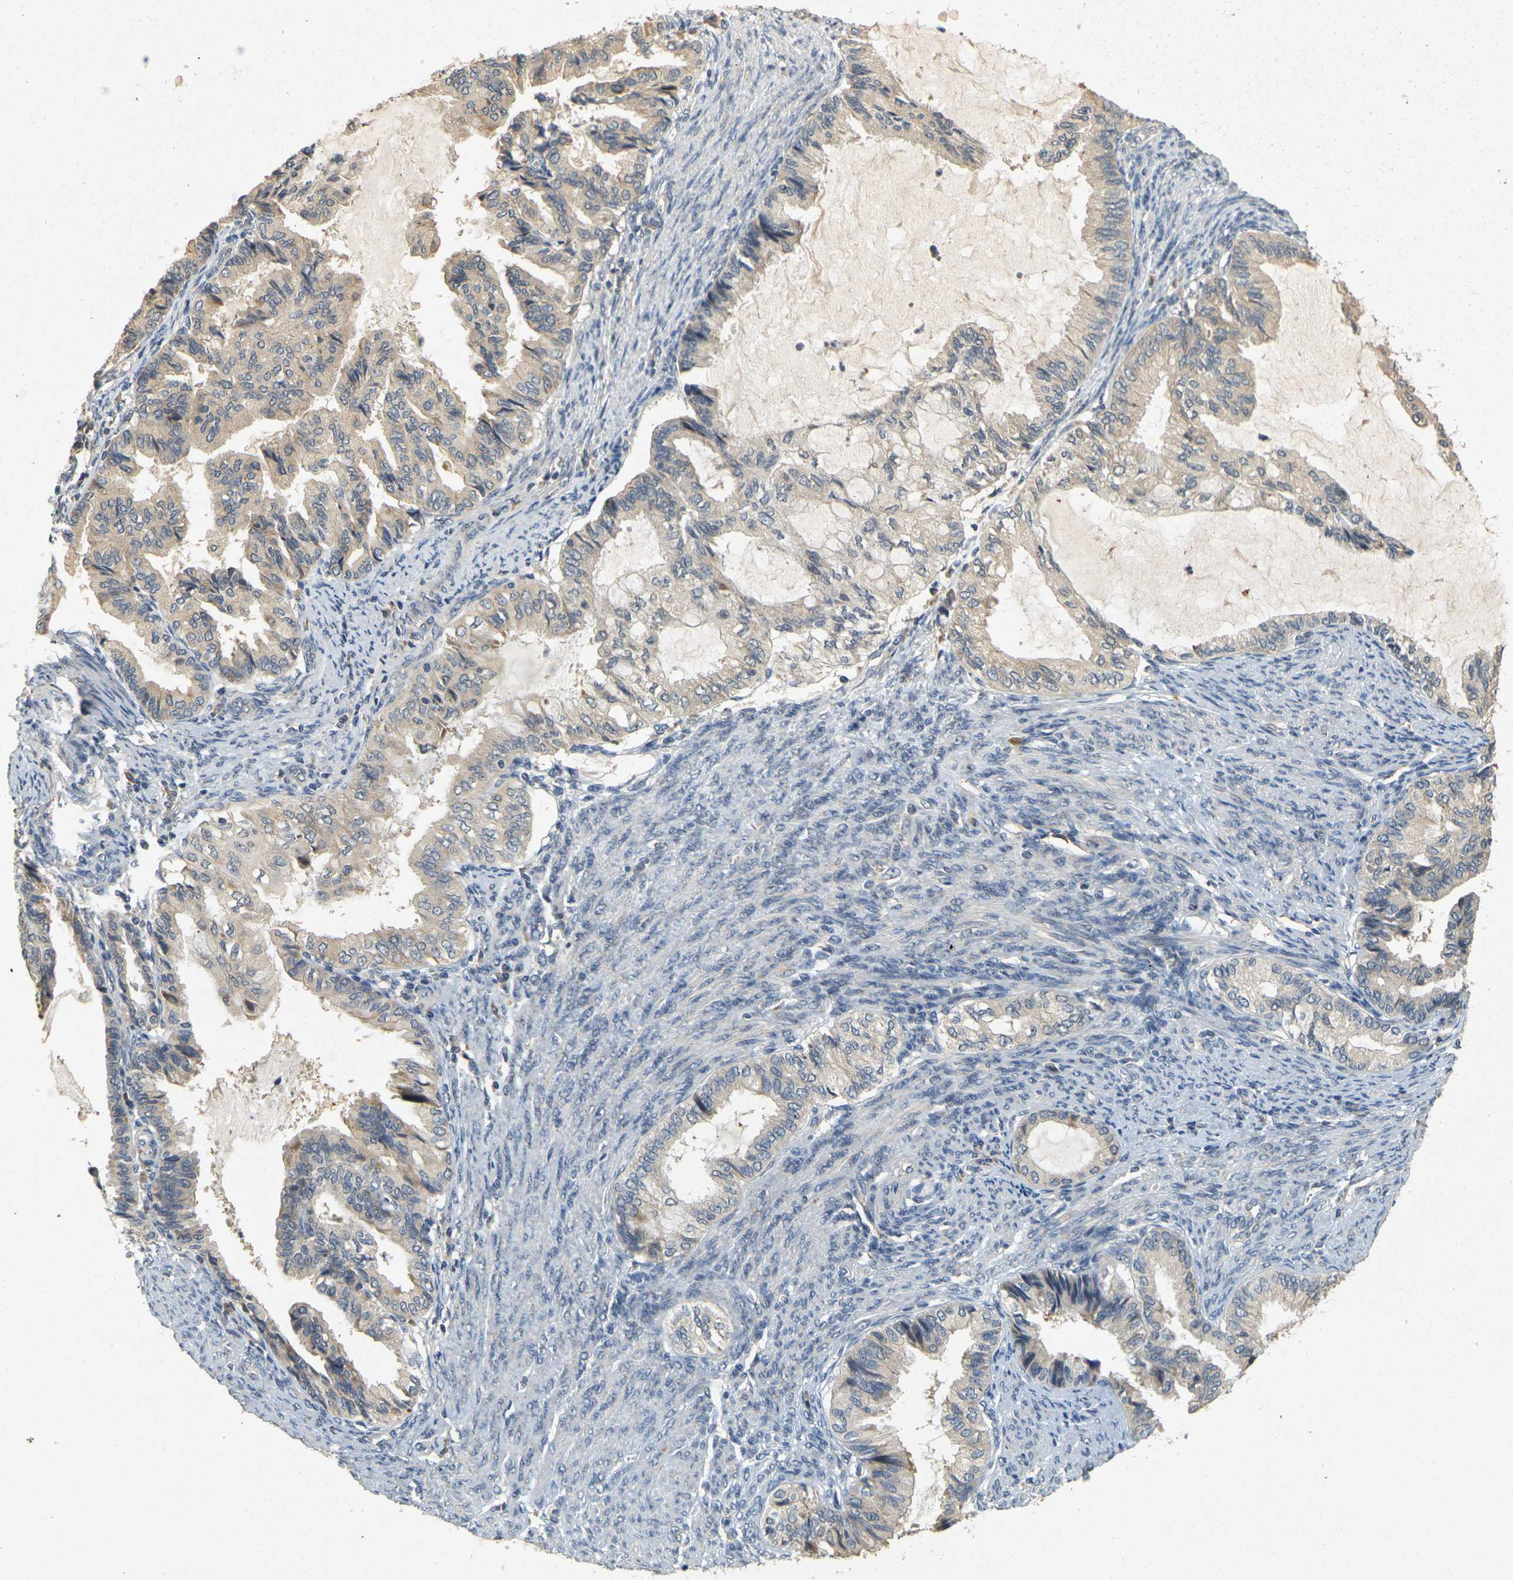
{"staining": {"intensity": "weak", "quantity": "25%-75%", "location": "cytoplasmic/membranous"}, "tissue": "endometrial cancer", "cell_type": "Tumor cells", "image_type": "cancer", "snomed": [{"axis": "morphology", "description": "Adenocarcinoma, NOS"}, {"axis": "topography", "description": "Endometrium"}], "caption": "Protein staining reveals weak cytoplasmic/membranous expression in approximately 25%-75% of tumor cells in endometrial cancer.", "gene": "GDAP1", "patient": {"sex": "female", "age": 86}}